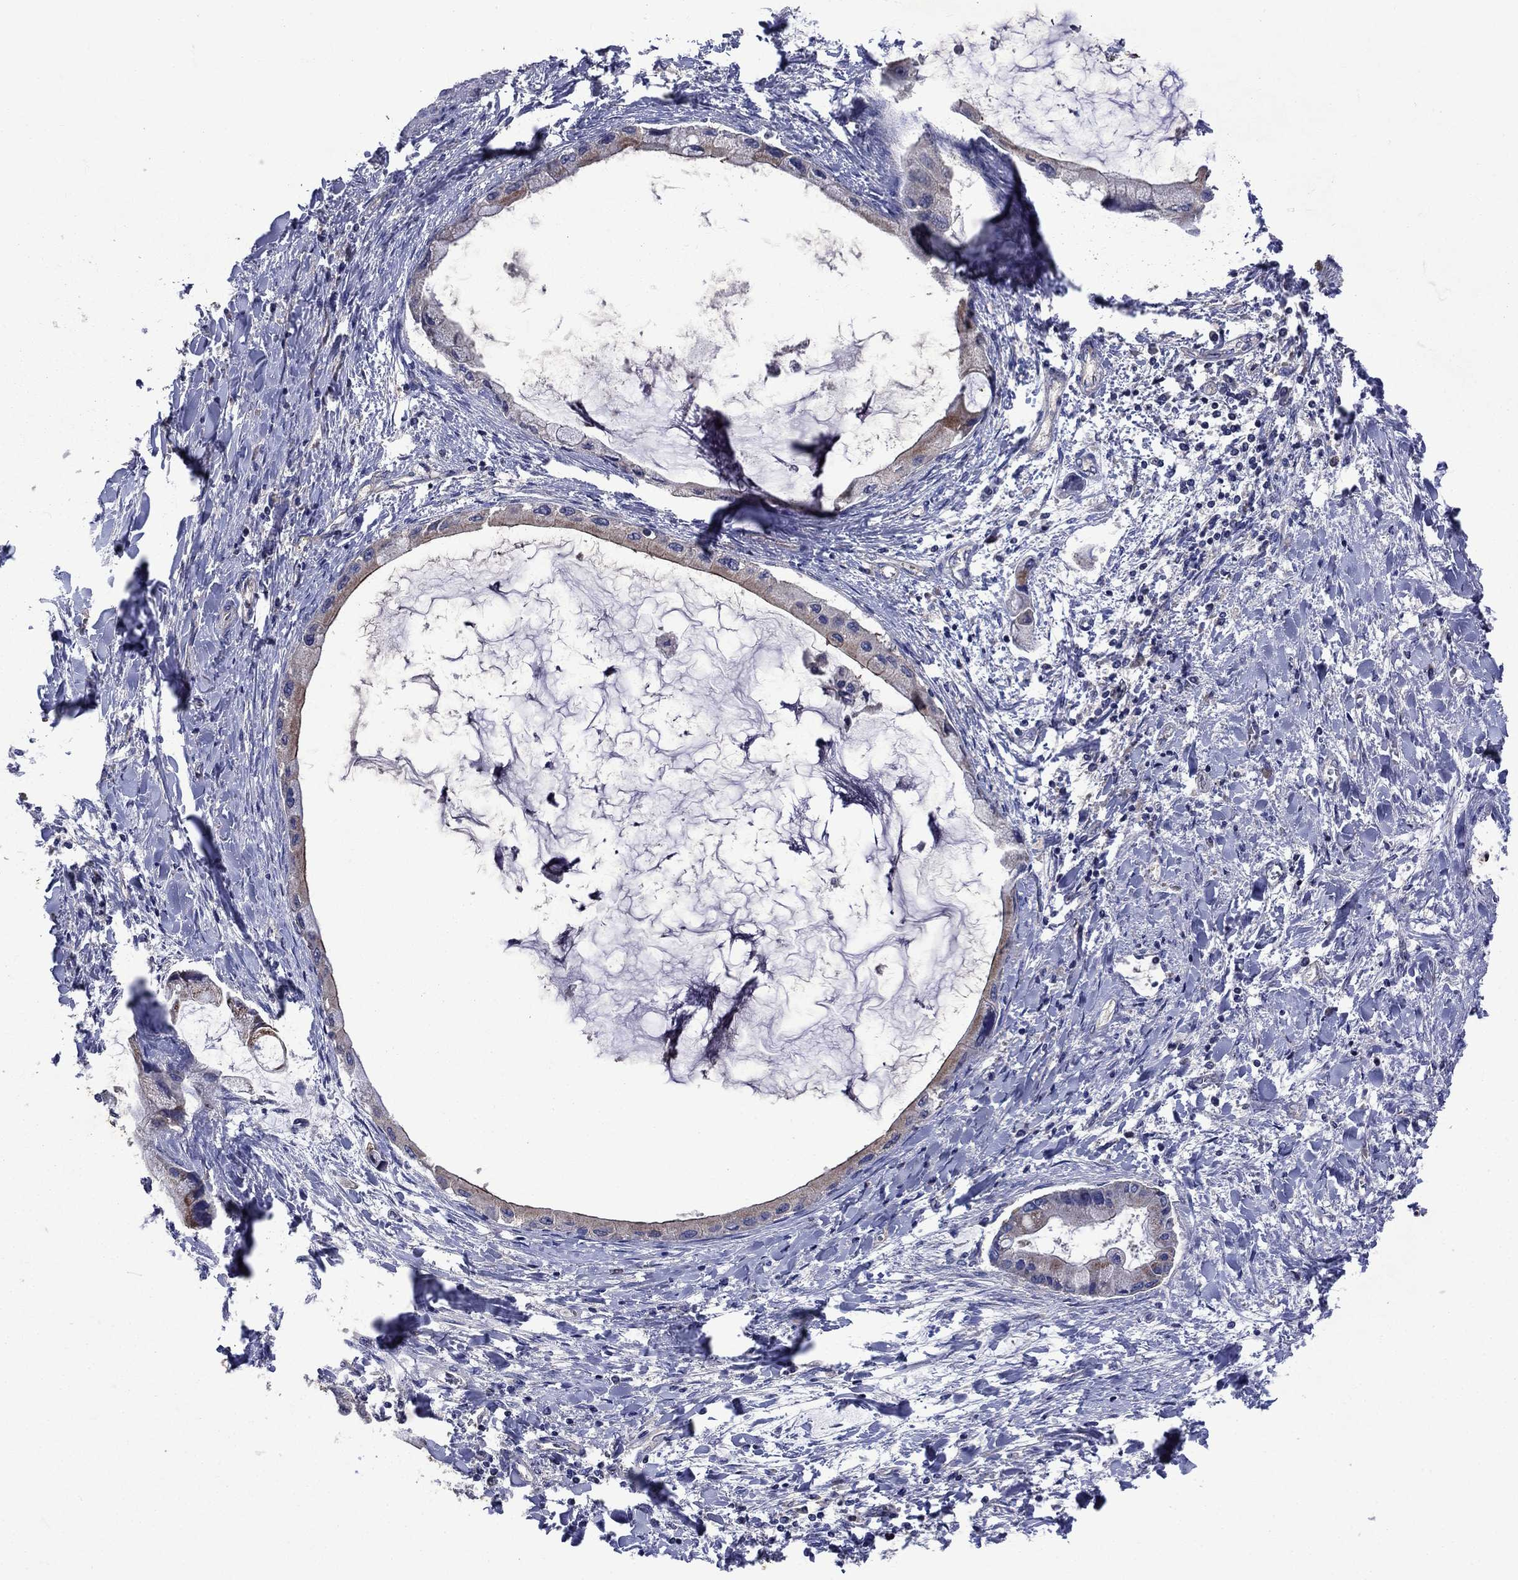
{"staining": {"intensity": "strong", "quantity": "25%-75%", "location": "cytoplasmic/membranous"}, "tissue": "liver cancer", "cell_type": "Tumor cells", "image_type": "cancer", "snomed": [{"axis": "morphology", "description": "Cholangiocarcinoma"}, {"axis": "topography", "description": "Liver"}], "caption": "High-power microscopy captured an IHC image of liver cancer (cholangiocarcinoma), revealing strong cytoplasmic/membranous positivity in about 25%-75% of tumor cells. The protein of interest is stained brown, and the nuclei are stained in blue (DAB (3,3'-diaminobenzidine) IHC with brightfield microscopy, high magnification).", "gene": "KIF22", "patient": {"sex": "male", "age": 50}}